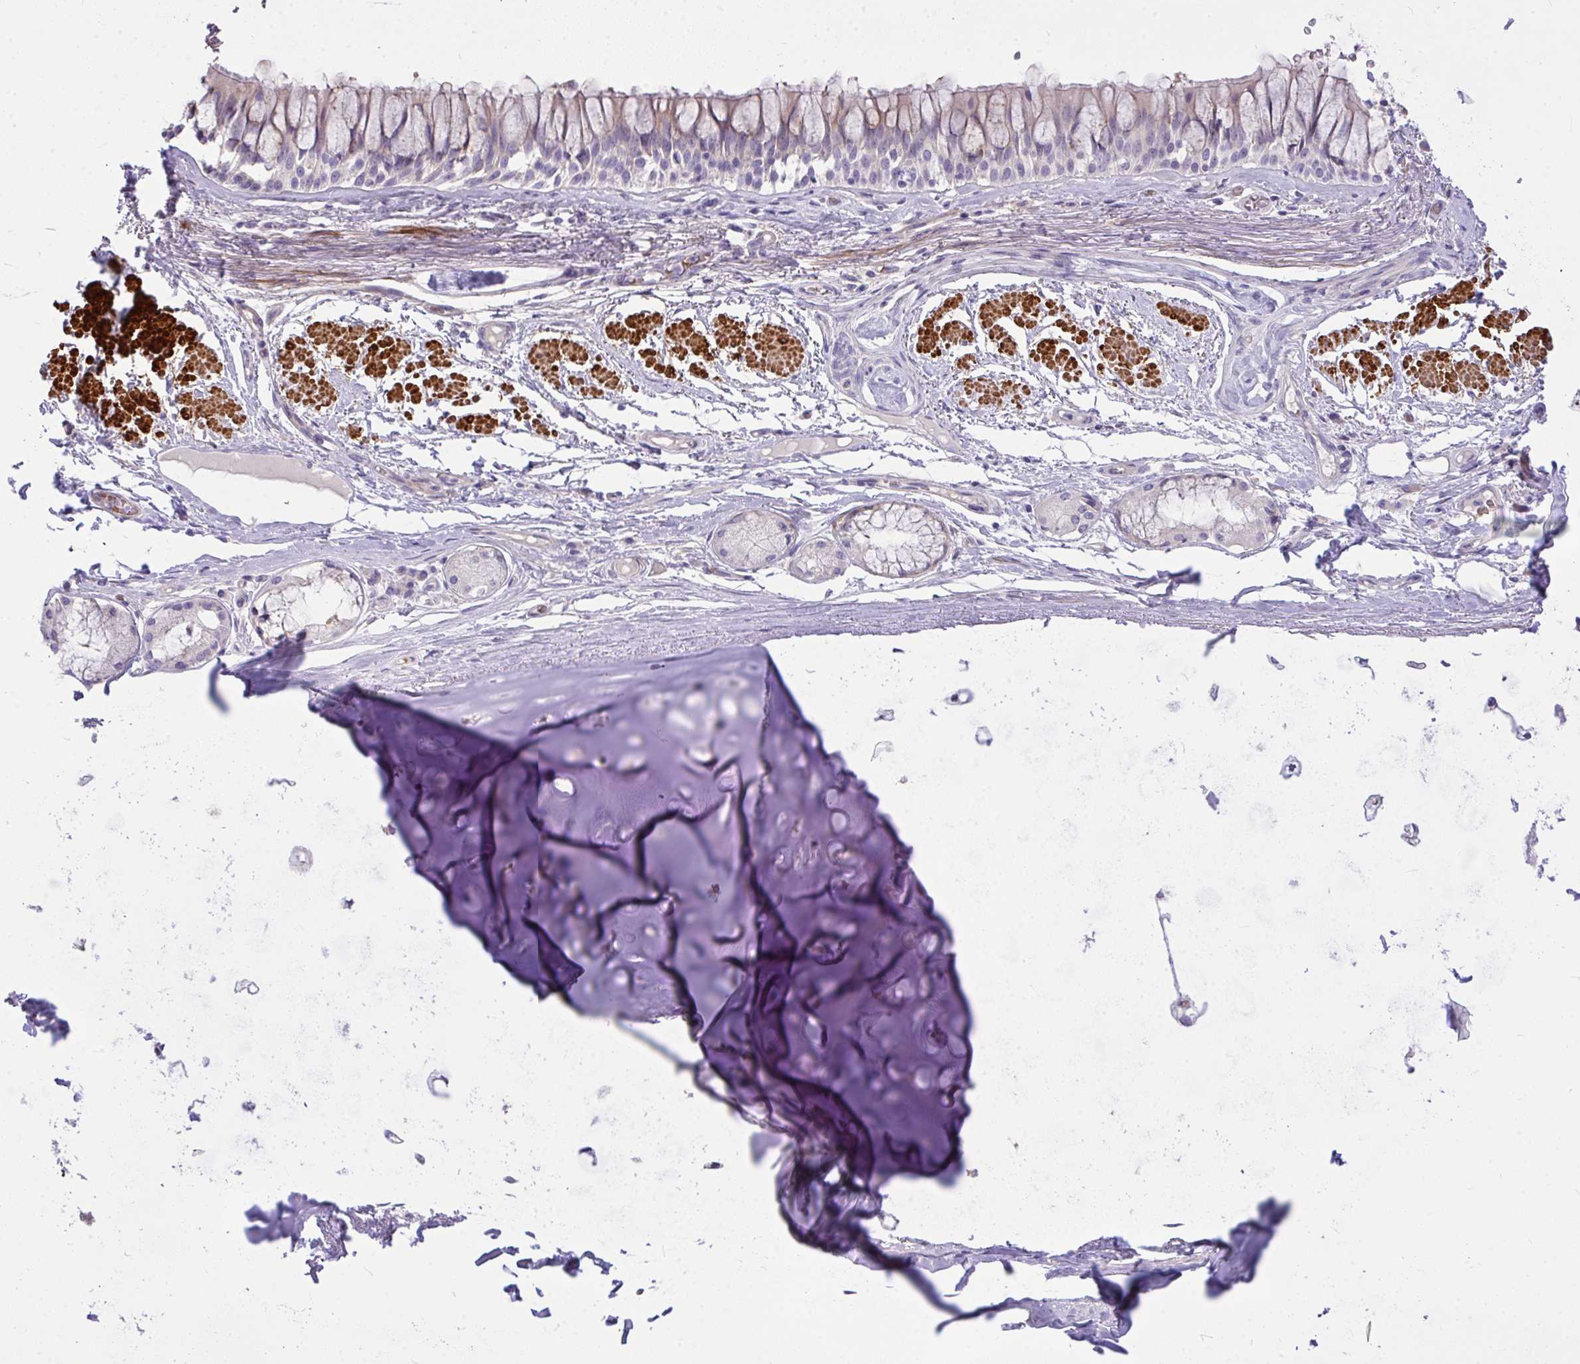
{"staining": {"intensity": "negative", "quantity": "none", "location": "none"}, "tissue": "soft tissue", "cell_type": "Chondrocytes", "image_type": "normal", "snomed": [{"axis": "morphology", "description": "Normal tissue, NOS"}, {"axis": "topography", "description": "Cartilage tissue"}, {"axis": "topography", "description": "Bronchus"}], "caption": "A high-resolution photomicrograph shows immunohistochemistry (IHC) staining of normal soft tissue, which shows no significant positivity in chondrocytes.", "gene": "MOCS1", "patient": {"sex": "male", "age": 64}}